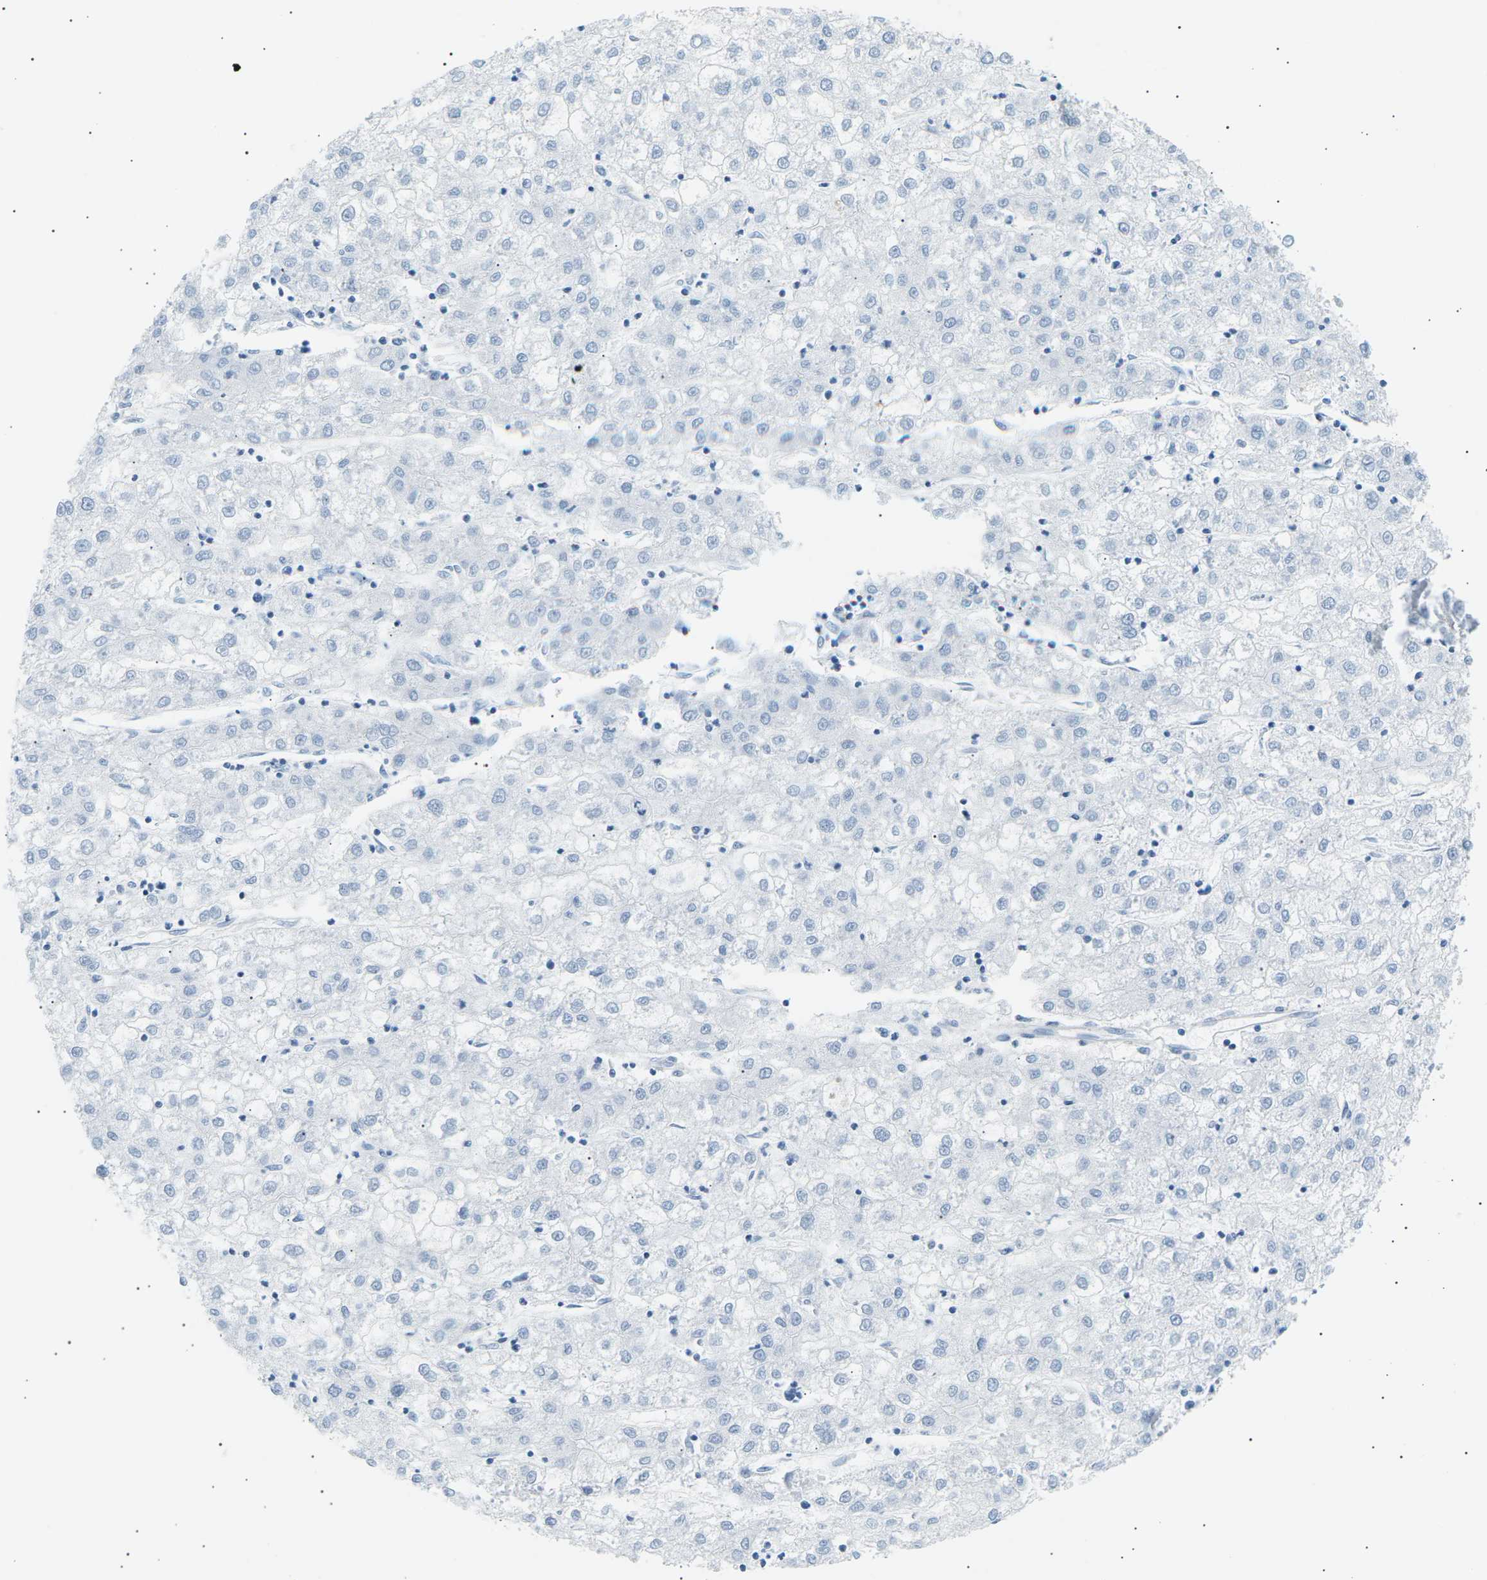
{"staining": {"intensity": "negative", "quantity": "none", "location": "none"}, "tissue": "liver cancer", "cell_type": "Tumor cells", "image_type": "cancer", "snomed": [{"axis": "morphology", "description": "Carcinoma, Hepatocellular, NOS"}, {"axis": "topography", "description": "Liver"}], "caption": "High power microscopy photomicrograph of an immunohistochemistry (IHC) micrograph of liver cancer (hepatocellular carcinoma), revealing no significant positivity in tumor cells.", "gene": "SEPTIN5", "patient": {"sex": "male", "age": 72}}